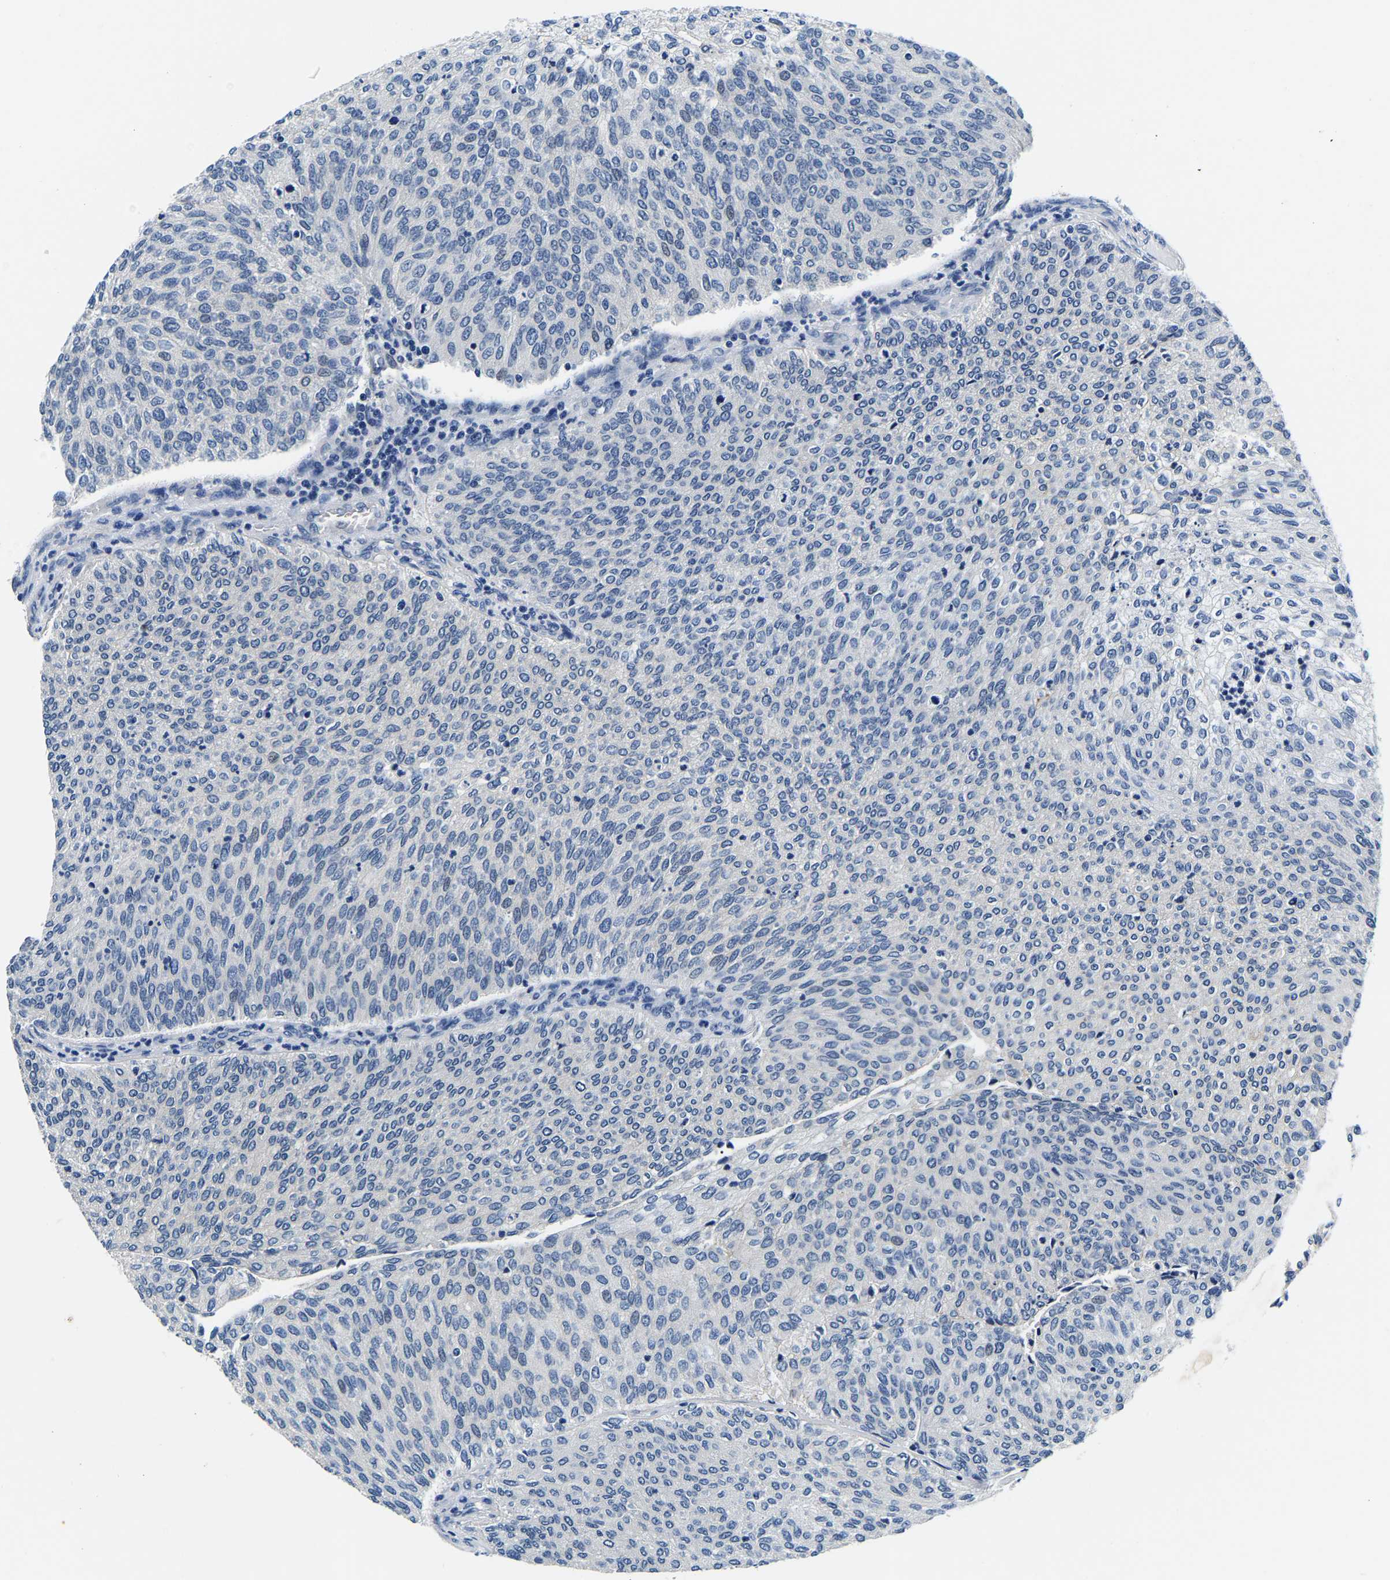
{"staining": {"intensity": "negative", "quantity": "none", "location": "none"}, "tissue": "urothelial cancer", "cell_type": "Tumor cells", "image_type": "cancer", "snomed": [{"axis": "morphology", "description": "Urothelial carcinoma, Low grade"}, {"axis": "topography", "description": "Urinary bladder"}], "caption": "Low-grade urothelial carcinoma was stained to show a protein in brown. There is no significant positivity in tumor cells.", "gene": "ACO1", "patient": {"sex": "female", "age": 79}}